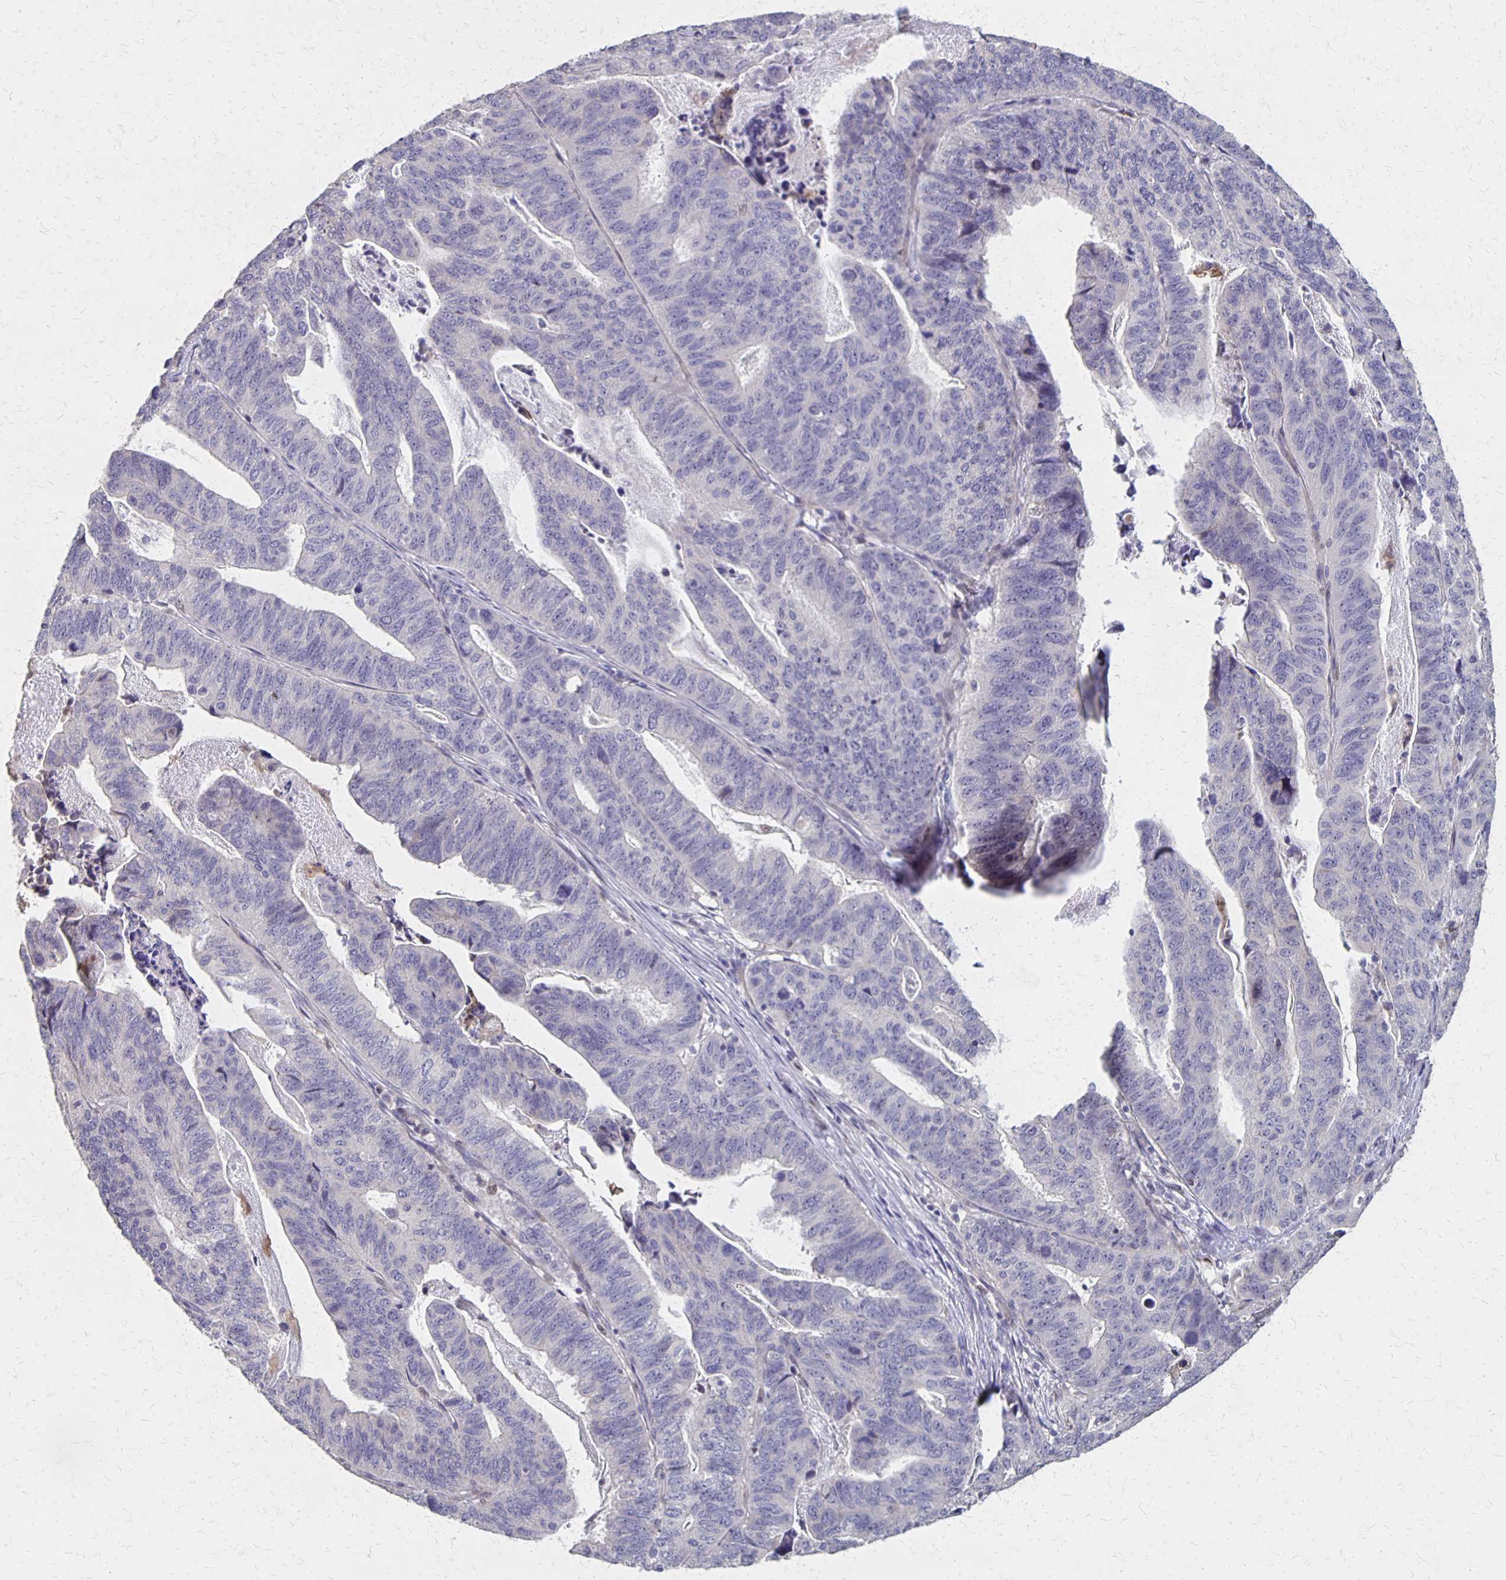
{"staining": {"intensity": "negative", "quantity": "none", "location": "none"}, "tissue": "stomach cancer", "cell_type": "Tumor cells", "image_type": "cancer", "snomed": [{"axis": "morphology", "description": "Adenocarcinoma, NOS"}, {"axis": "topography", "description": "Stomach, upper"}], "caption": "Micrograph shows no significant protein expression in tumor cells of stomach adenocarcinoma.", "gene": "NOG", "patient": {"sex": "female", "age": 67}}